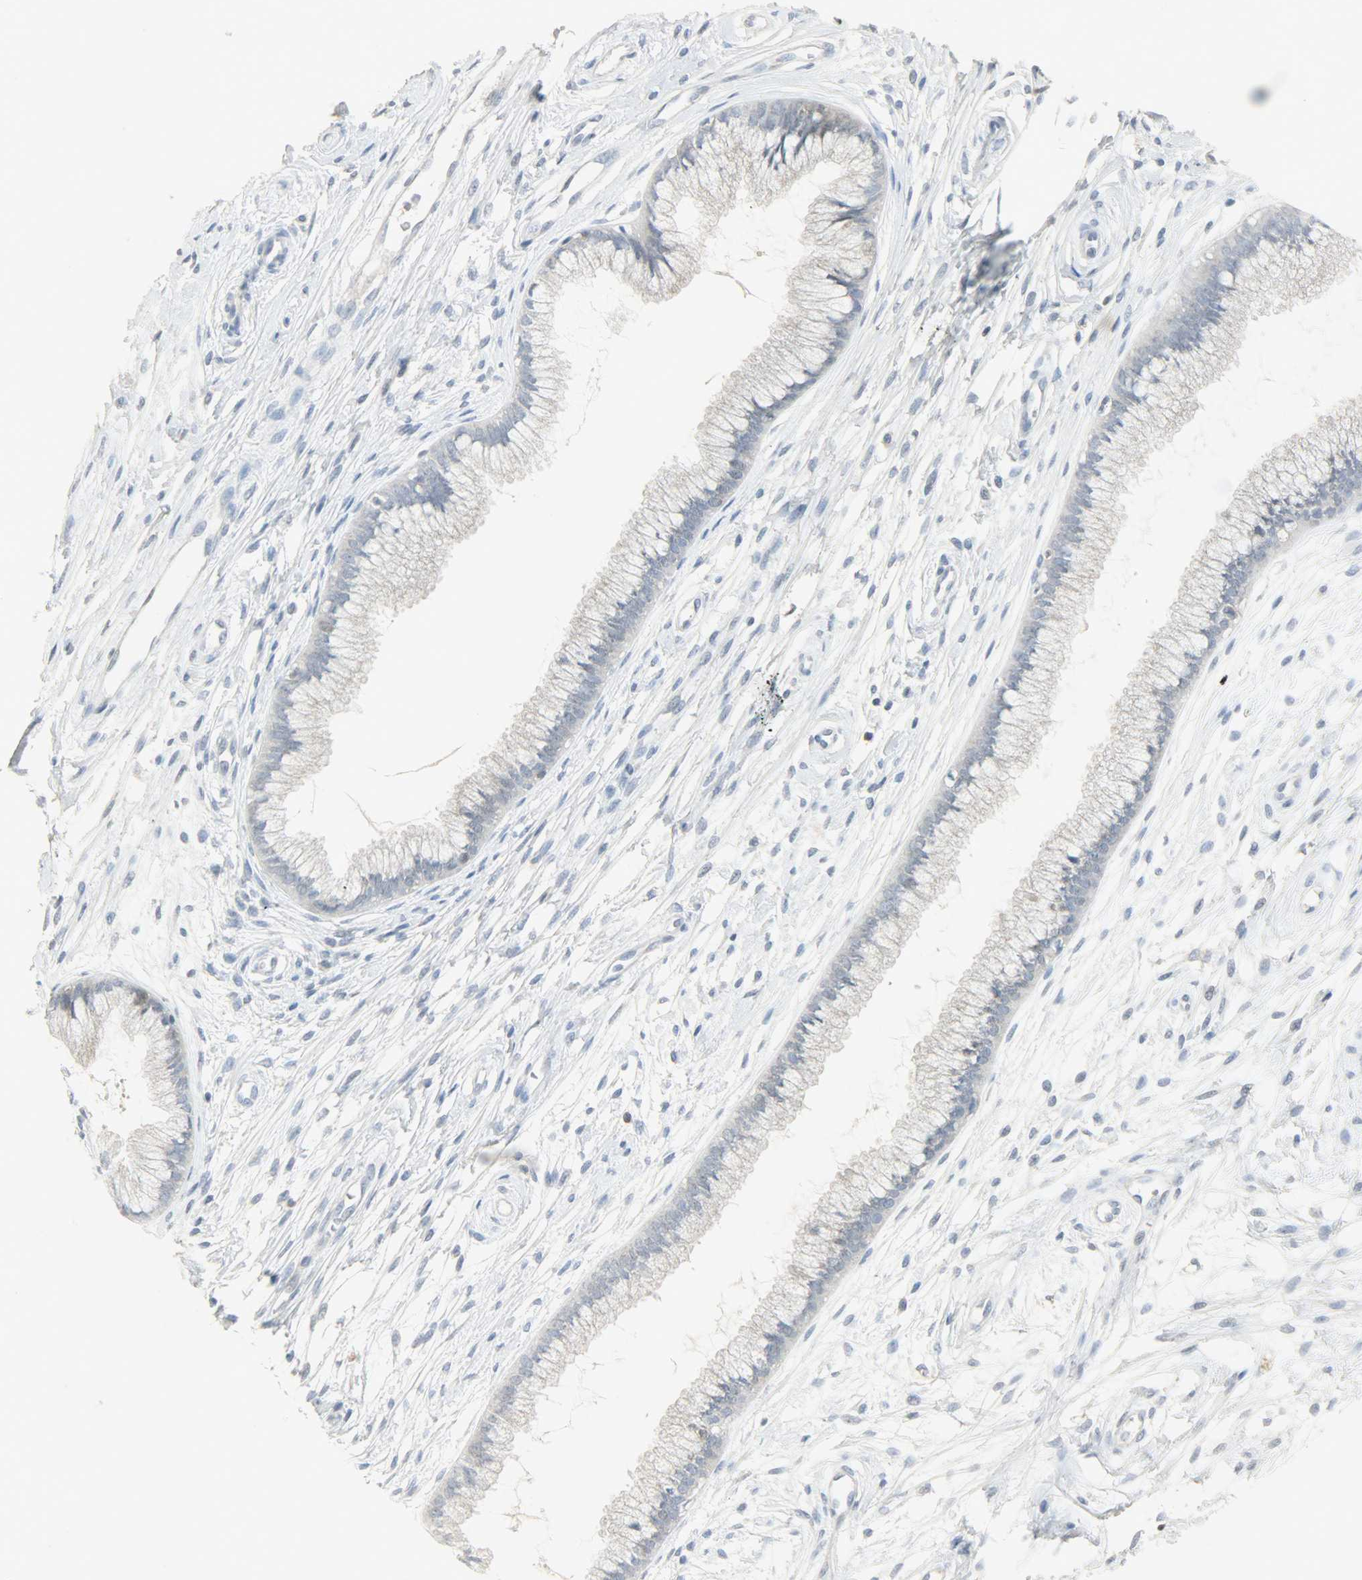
{"staining": {"intensity": "weak", "quantity": "25%-75%", "location": "cytoplasmic/membranous"}, "tissue": "cervix", "cell_type": "Glandular cells", "image_type": "normal", "snomed": [{"axis": "morphology", "description": "Normal tissue, NOS"}, {"axis": "topography", "description": "Cervix"}], "caption": "Brown immunohistochemical staining in unremarkable cervix reveals weak cytoplasmic/membranous expression in about 25%-75% of glandular cells.", "gene": "CAMK4", "patient": {"sex": "female", "age": 39}}